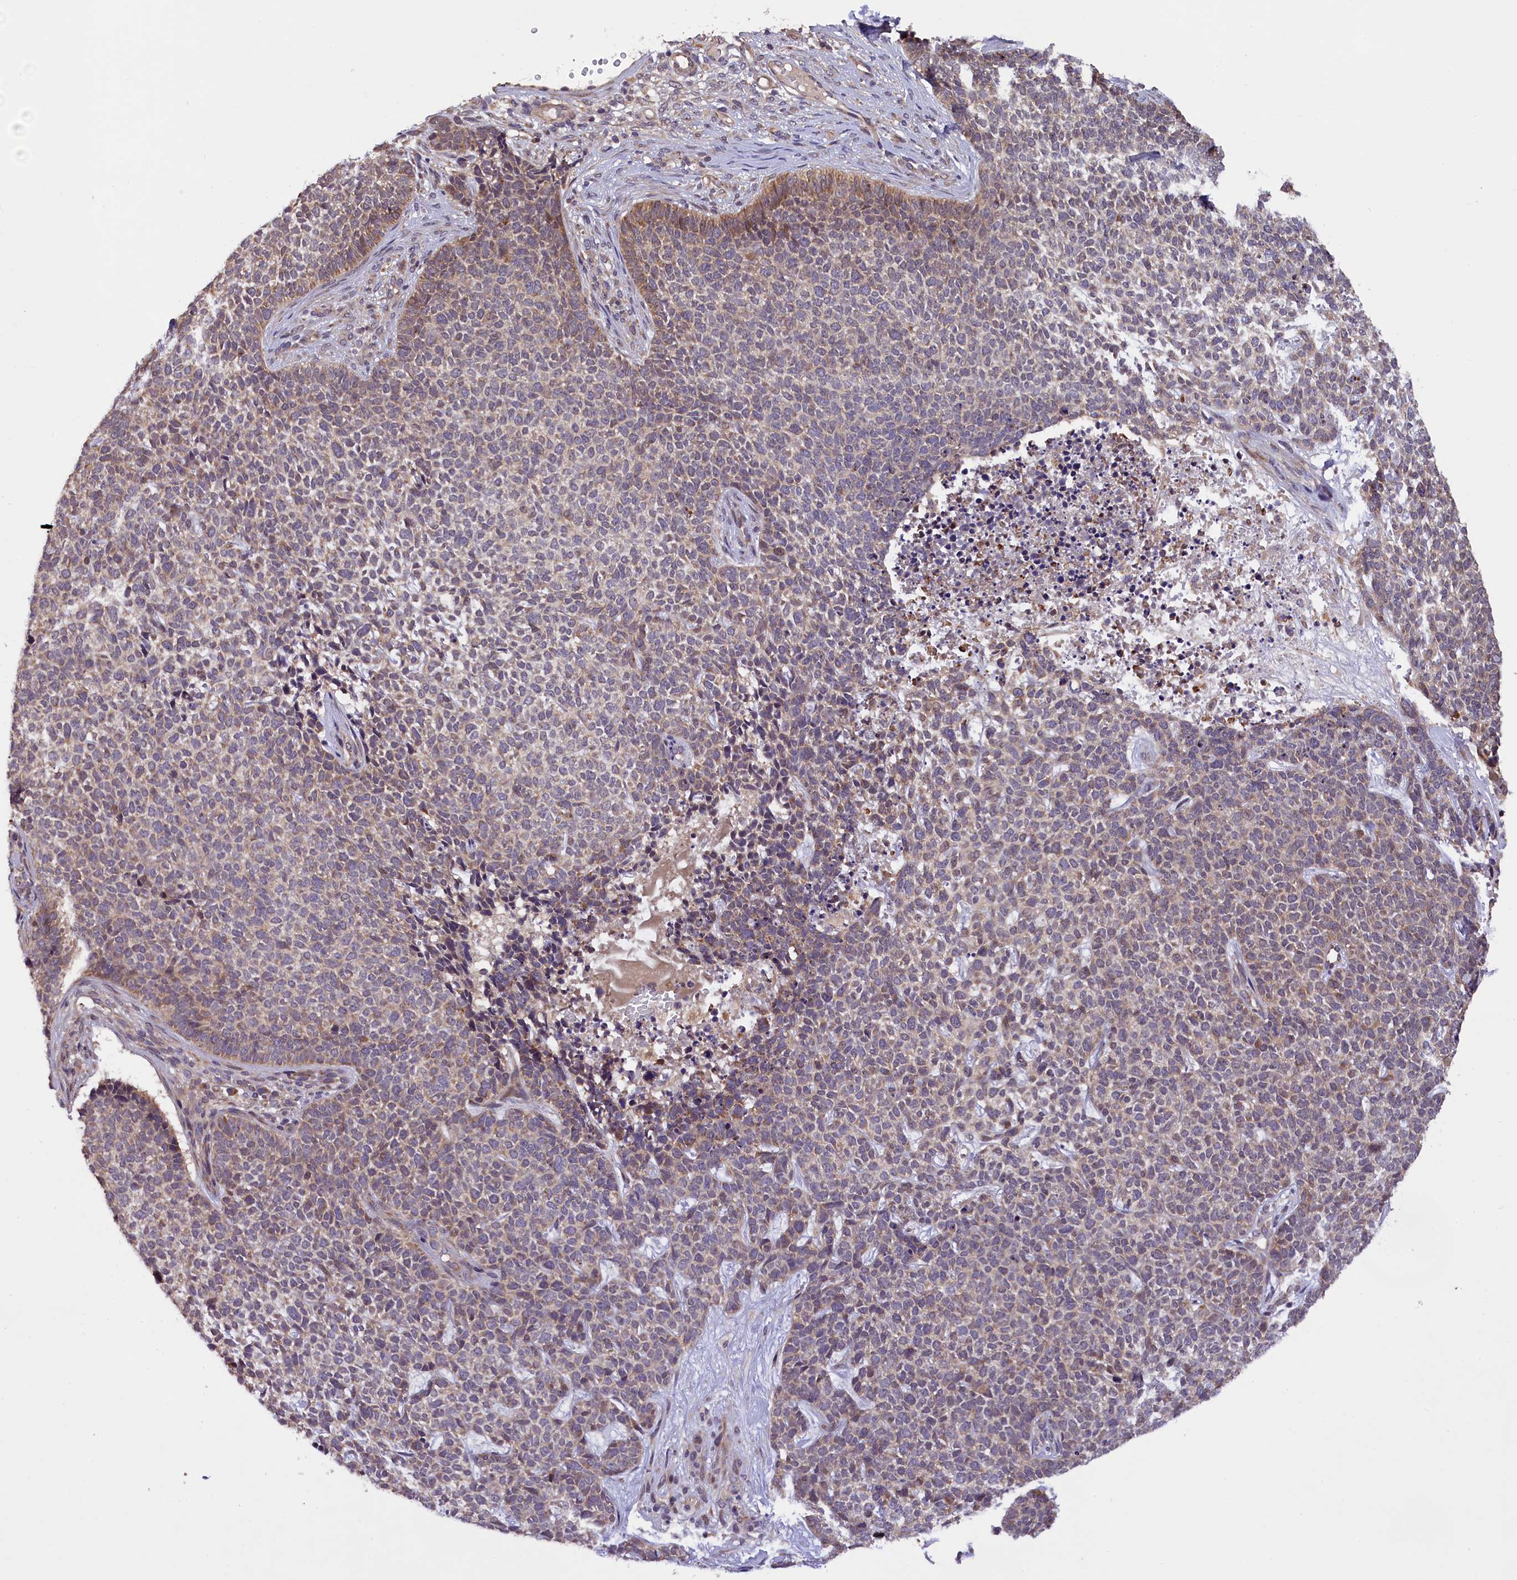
{"staining": {"intensity": "weak", "quantity": "25%-75%", "location": "cytoplasmic/membranous"}, "tissue": "skin cancer", "cell_type": "Tumor cells", "image_type": "cancer", "snomed": [{"axis": "morphology", "description": "Basal cell carcinoma"}, {"axis": "topography", "description": "Skin"}], "caption": "Basal cell carcinoma (skin) stained with DAB IHC demonstrates low levels of weak cytoplasmic/membranous expression in approximately 25%-75% of tumor cells. (DAB (3,3'-diaminobenzidine) IHC with brightfield microscopy, high magnification).", "gene": "DOHH", "patient": {"sex": "female", "age": 84}}